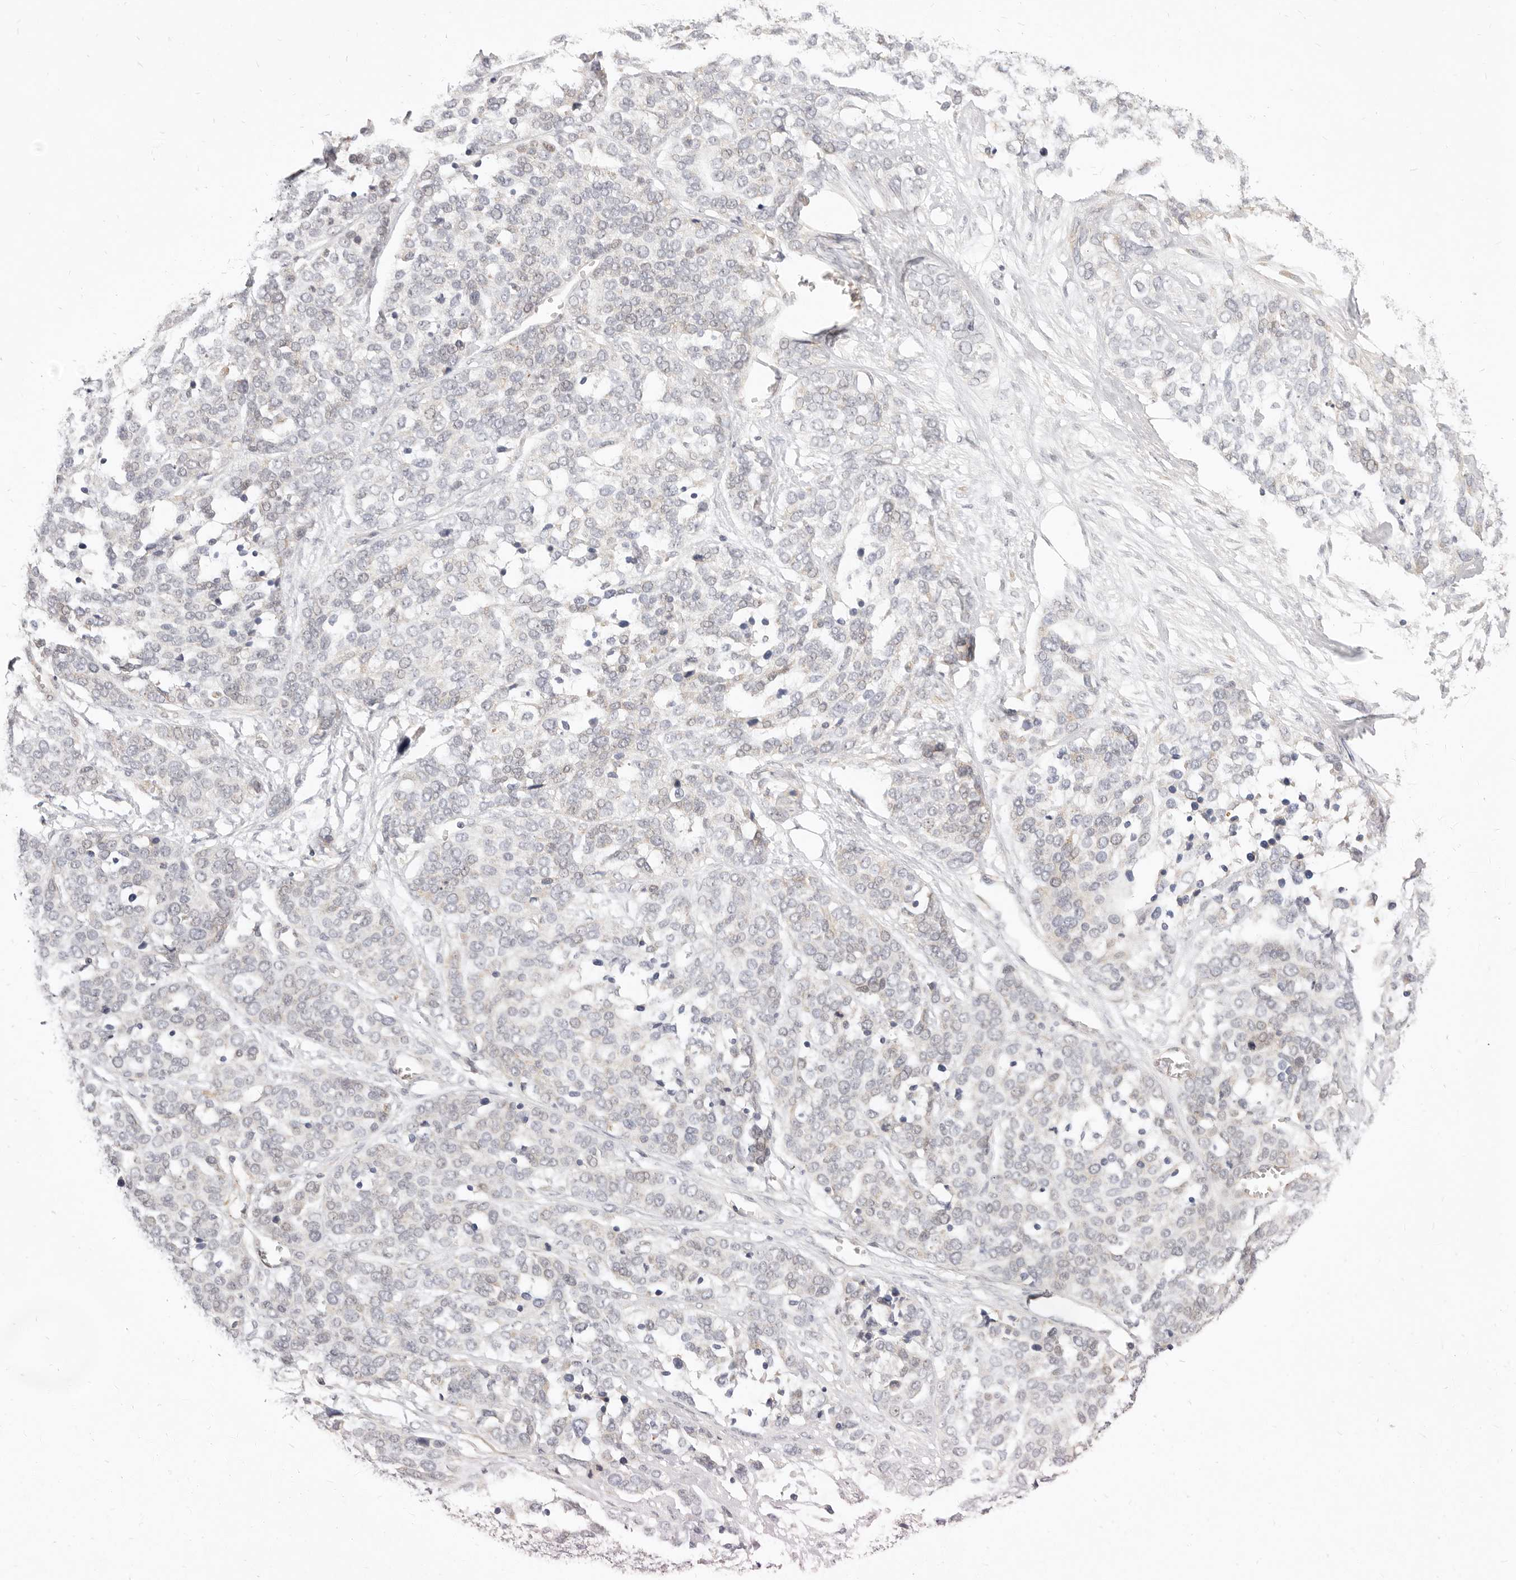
{"staining": {"intensity": "weak", "quantity": "<25%", "location": "cytoplasmic/membranous"}, "tissue": "ovarian cancer", "cell_type": "Tumor cells", "image_type": "cancer", "snomed": [{"axis": "morphology", "description": "Cystadenocarcinoma, serous, NOS"}, {"axis": "topography", "description": "Ovary"}], "caption": "DAB immunohistochemical staining of human ovarian cancer (serous cystadenocarcinoma) demonstrates no significant expression in tumor cells.", "gene": "LTB4R2", "patient": {"sex": "female", "age": 44}}